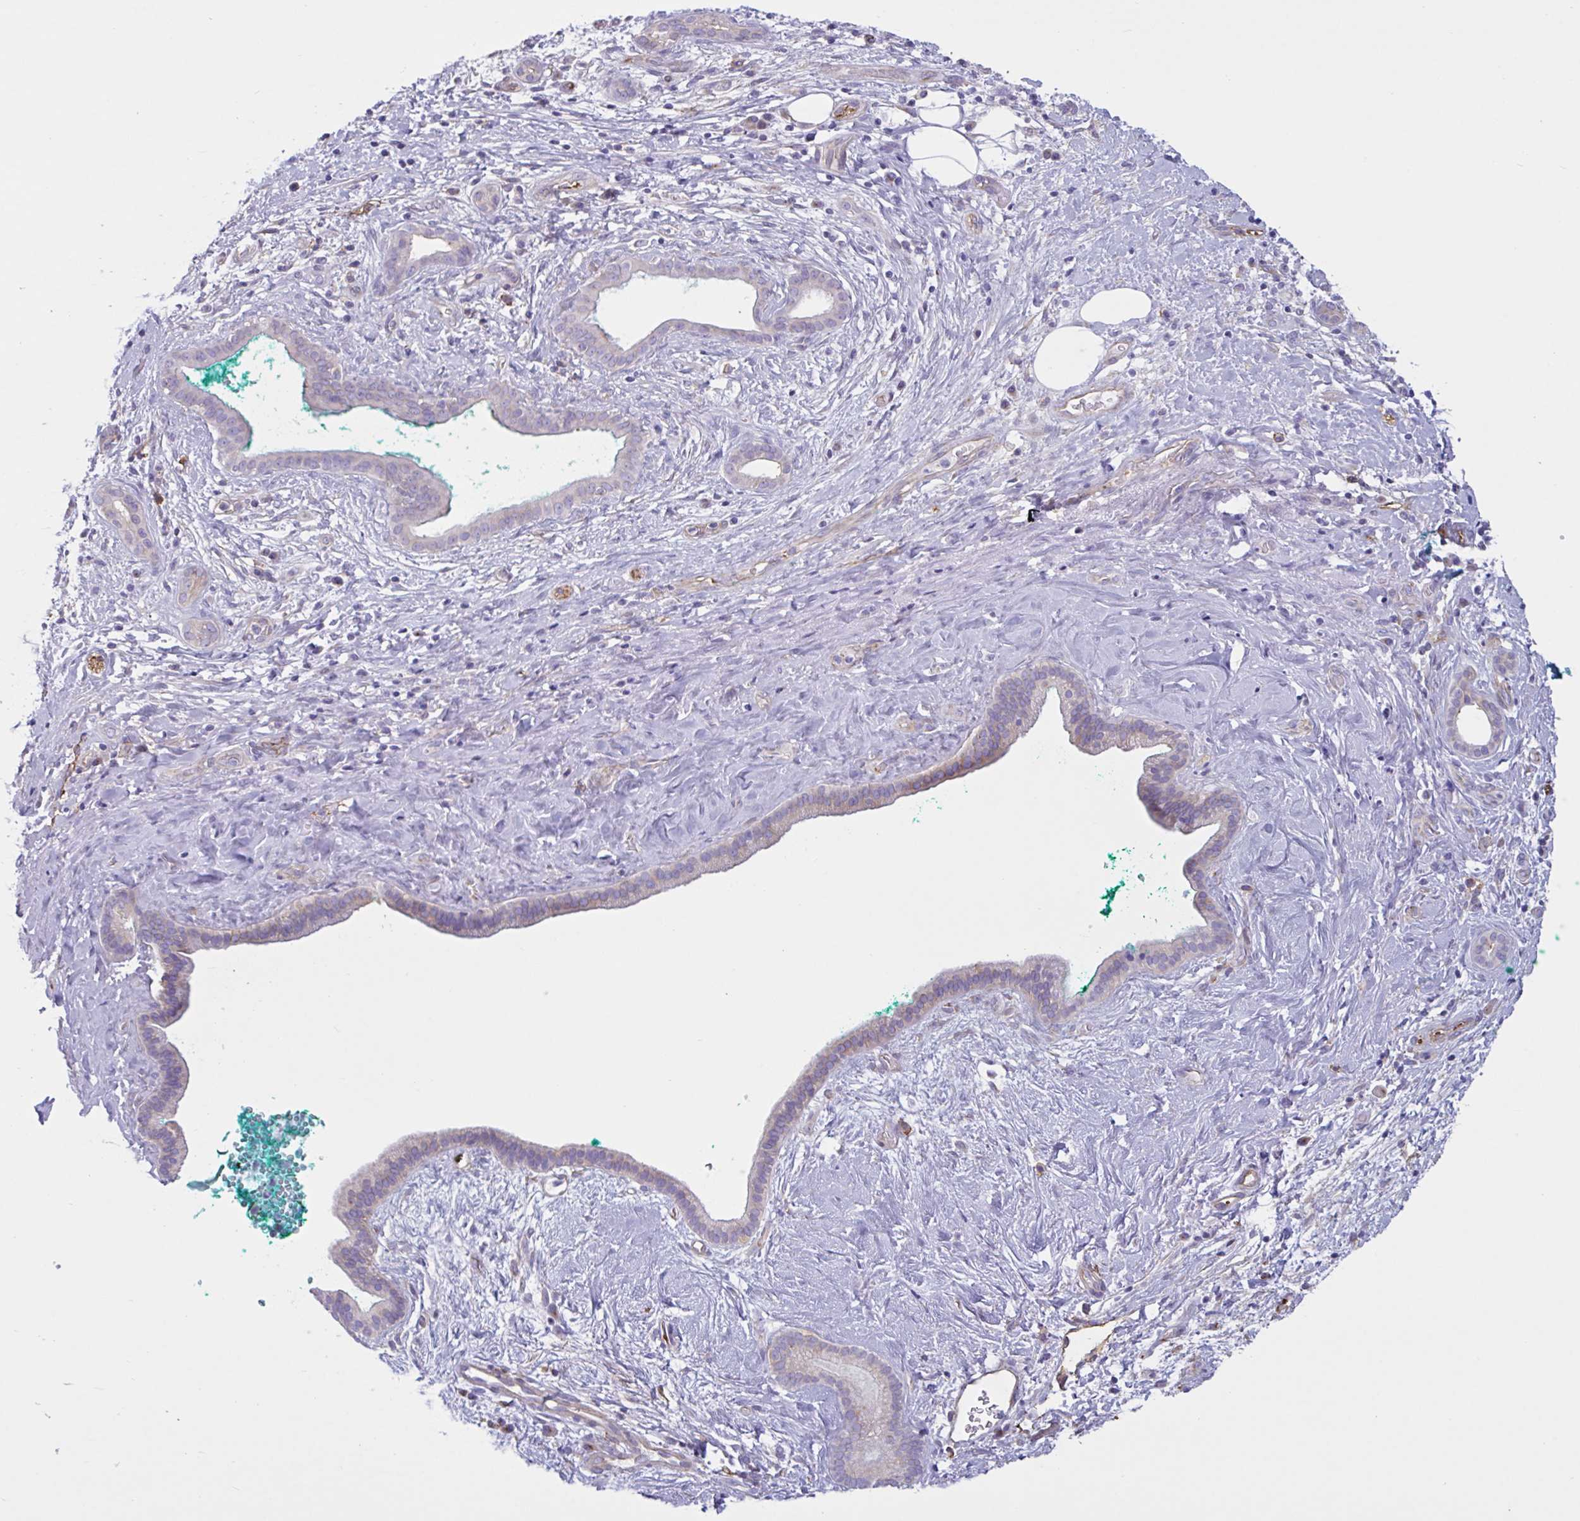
{"staining": {"intensity": "weak", "quantity": "<25%", "location": "cytoplasmic/membranous"}, "tissue": "pancreatic cancer", "cell_type": "Tumor cells", "image_type": "cancer", "snomed": [{"axis": "morphology", "description": "Adenocarcinoma, NOS"}, {"axis": "topography", "description": "Pancreas"}], "caption": "IHC histopathology image of neoplastic tissue: human adenocarcinoma (pancreatic) stained with DAB (3,3'-diaminobenzidine) displays no significant protein expression in tumor cells. (IHC, brightfield microscopy, high magnification).", "gene": "RPL22L1", "patient": {"sex": "male", "age": 78}}